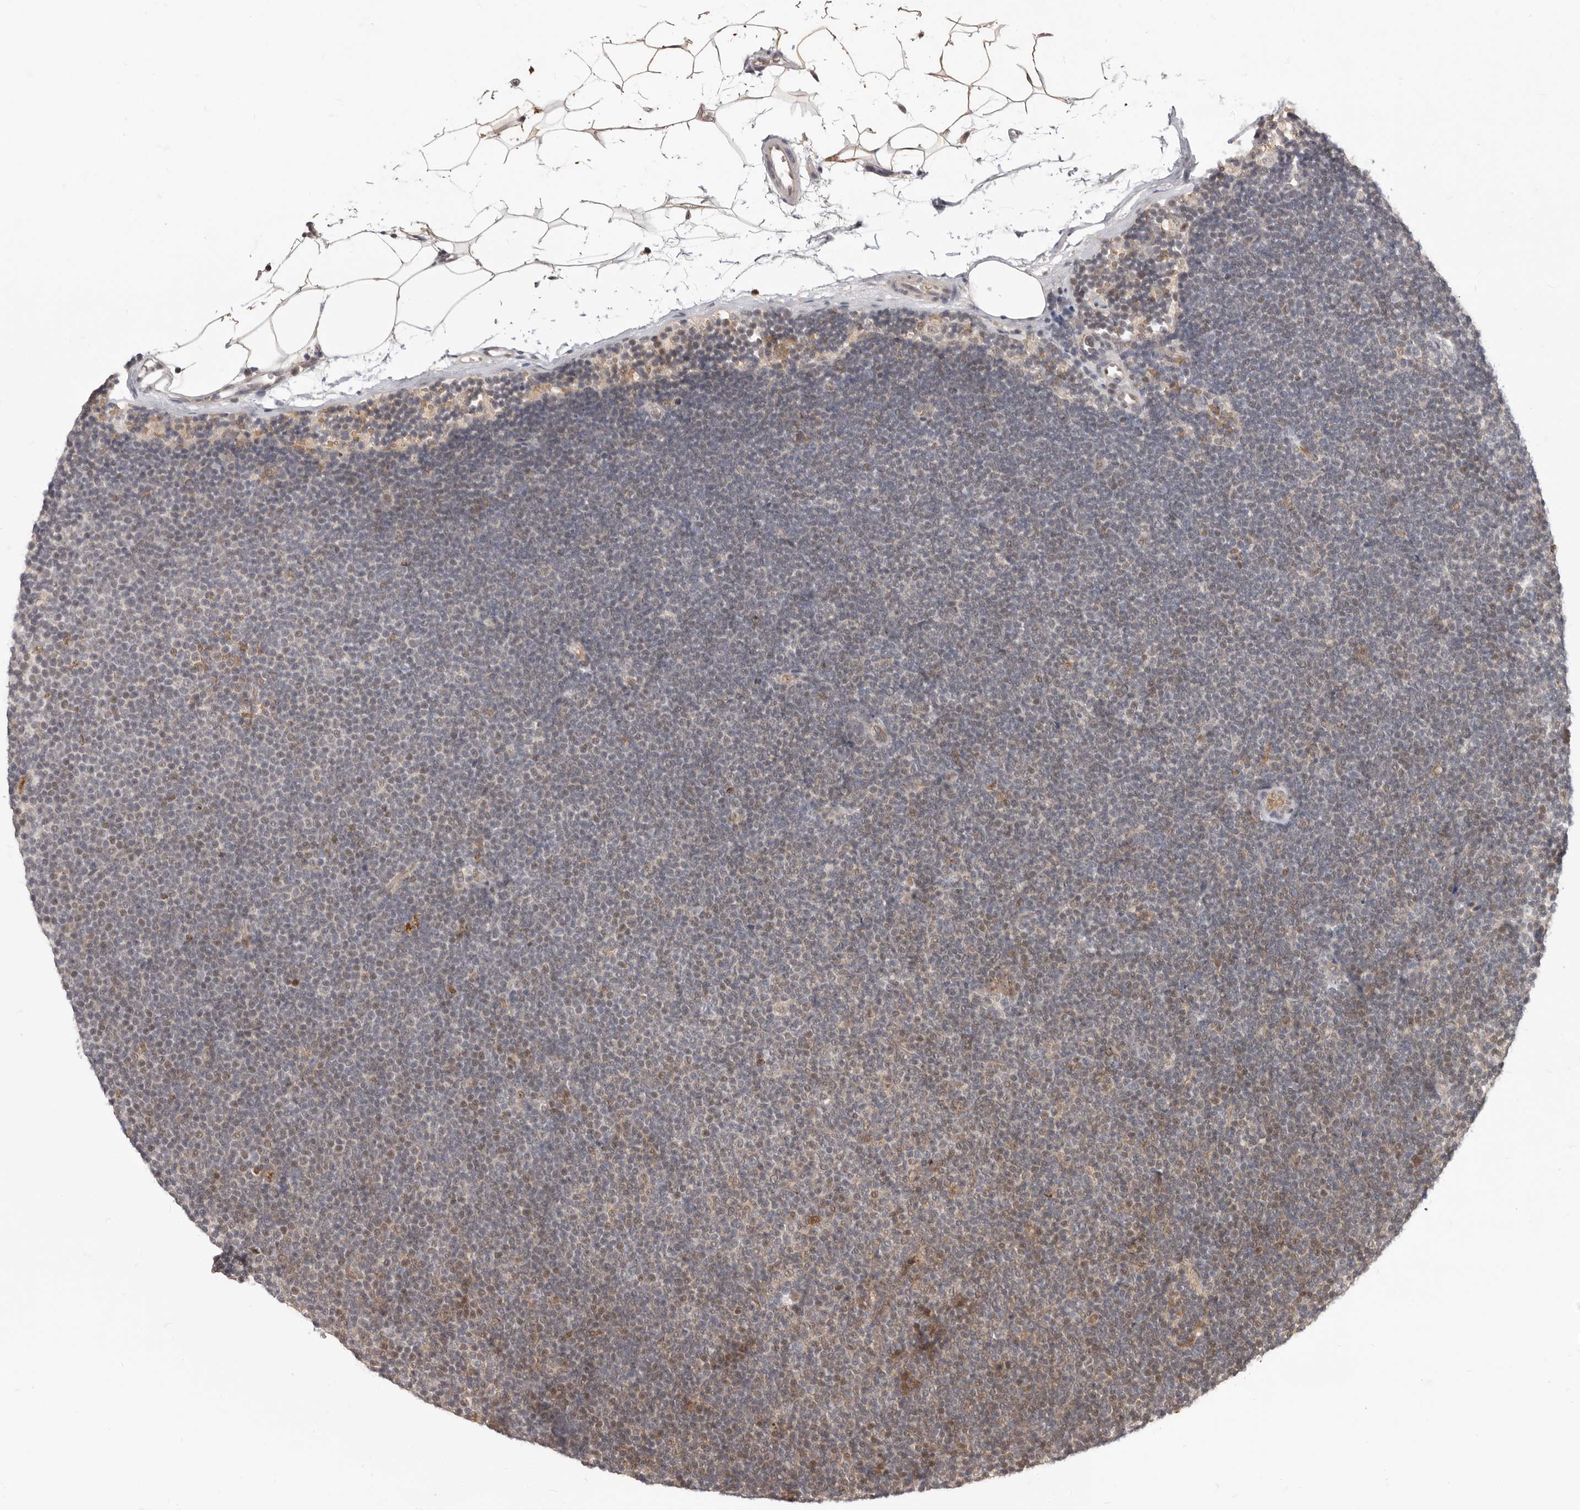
{"staining": {"intensity": "weak", "quantity": "<25%", "location": "nuclear"}, "tissue": "lymphoma", "cell_type": "Tumor cells", "image_type": "cancer", "snomed": [{"axis": "morphology", "description": "Malignant lymphoma, non-Hodgkin's type, Low grade"}, {"axis": "topography", "description": "Lymph node"}], "caption": "A high-resolution micrograph shows immunohistochemistry staining of low-grade malignant lymphoma, non-Hodgkin's type, which shows no significant expression in tumor cells. (DAB (3,3'-diaminobenzidine) immunohistochemistry (IHC), high magnification).", "gene": "NCOA3", "patient": {"sex": "female", "age": 53}}